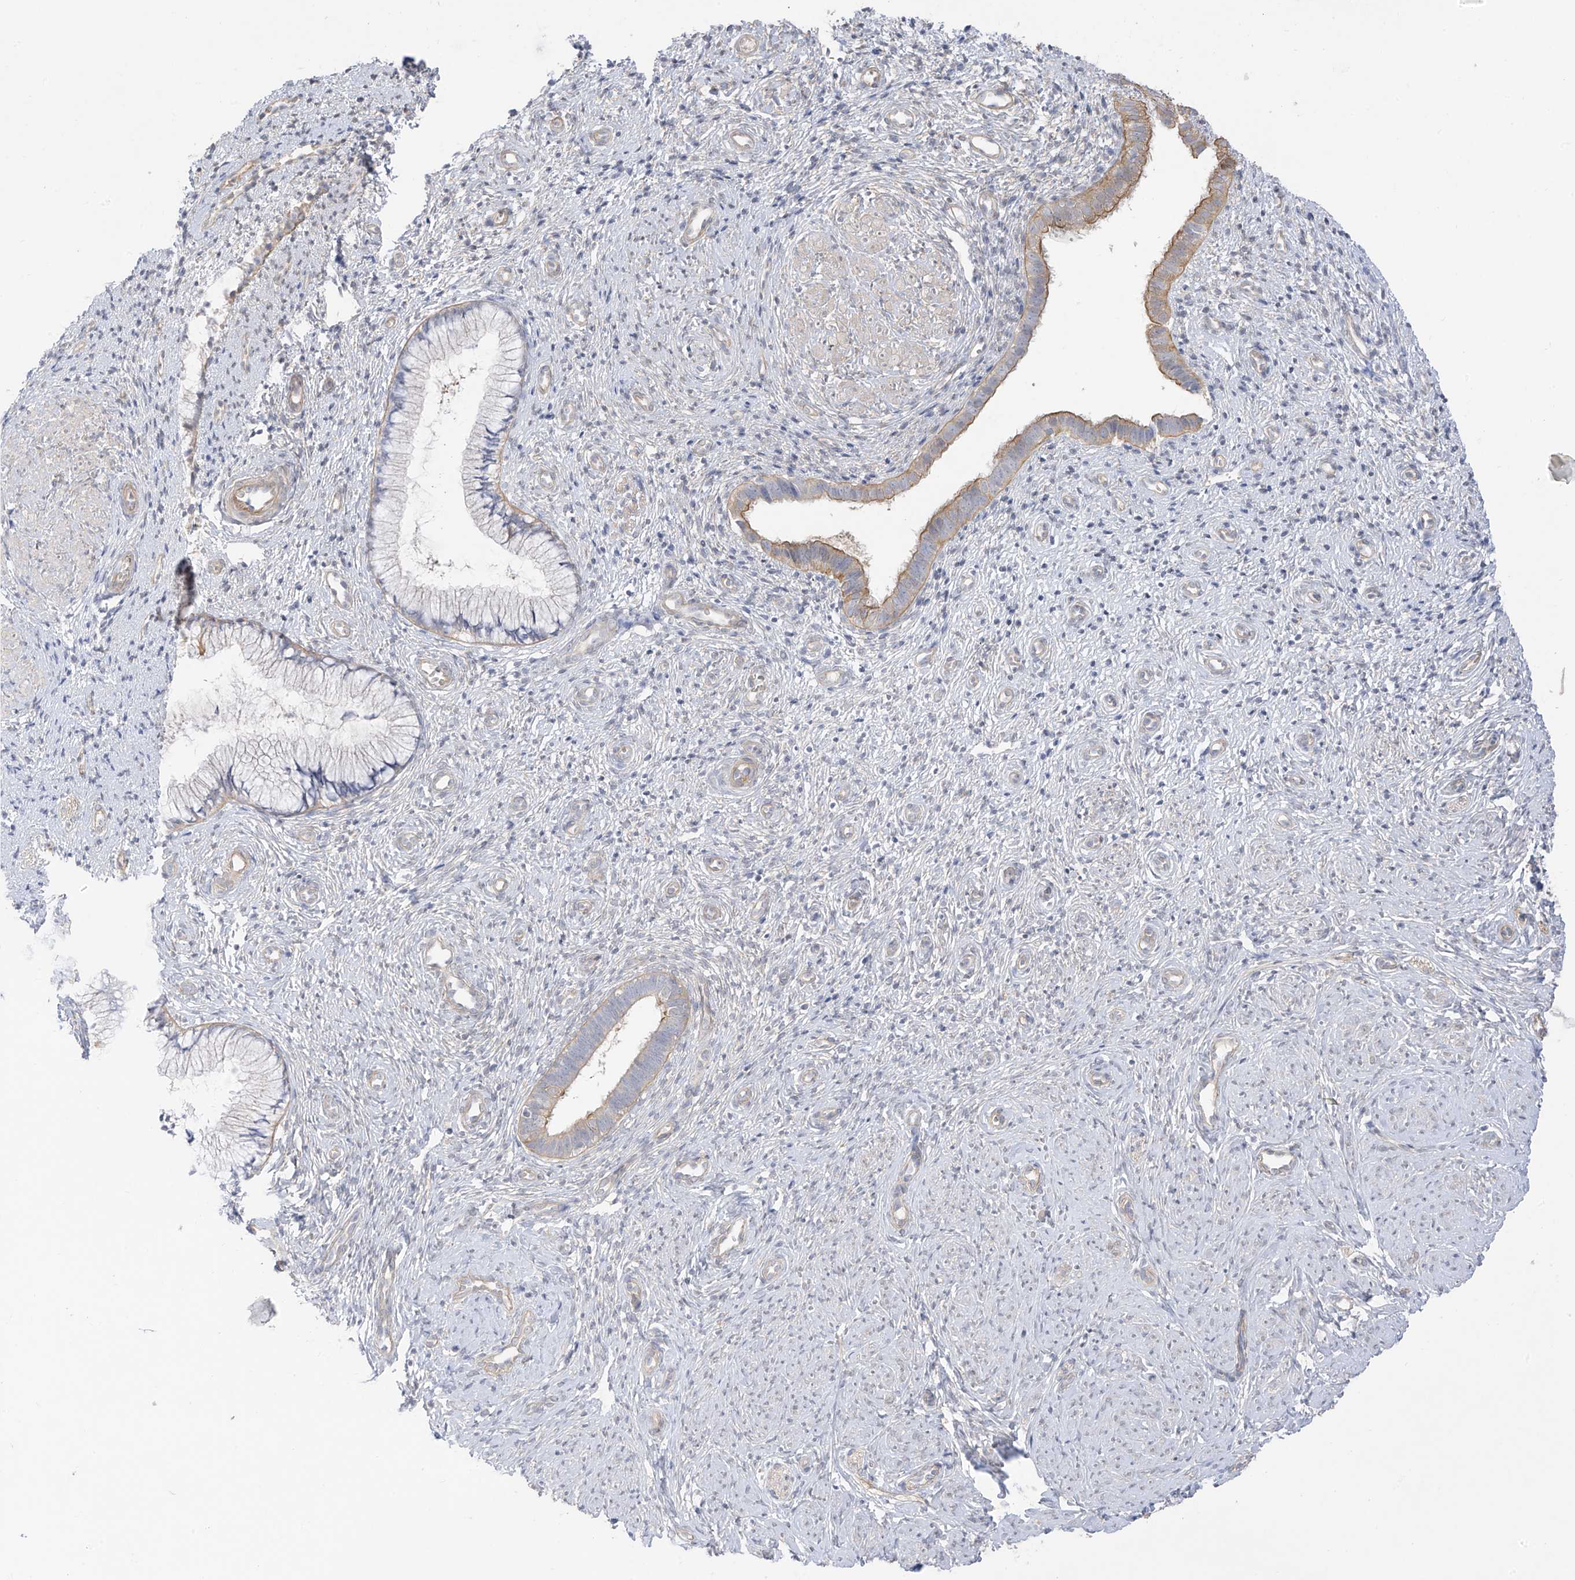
{"staining": {"intensity": "weak", "quantity": "<25%", "location": "cytoplasmic/membranous"}, "tissue": "cervix", "cell_type": "Glandular cells", "image_type": "normal", "snomed": [{"axis": "morphology", "description": "Normal tissue, NOS"}, {"axis": "topography", "description": "Cervix"}], "caption": "There is no significant staining in glandular cells of cervix. The staining is performed using DAB brown chromogen with nuclei counter-stained in using hematoxylin.", "gene": "EIPR1", "patient": {"sex": "female", "age": 27}}